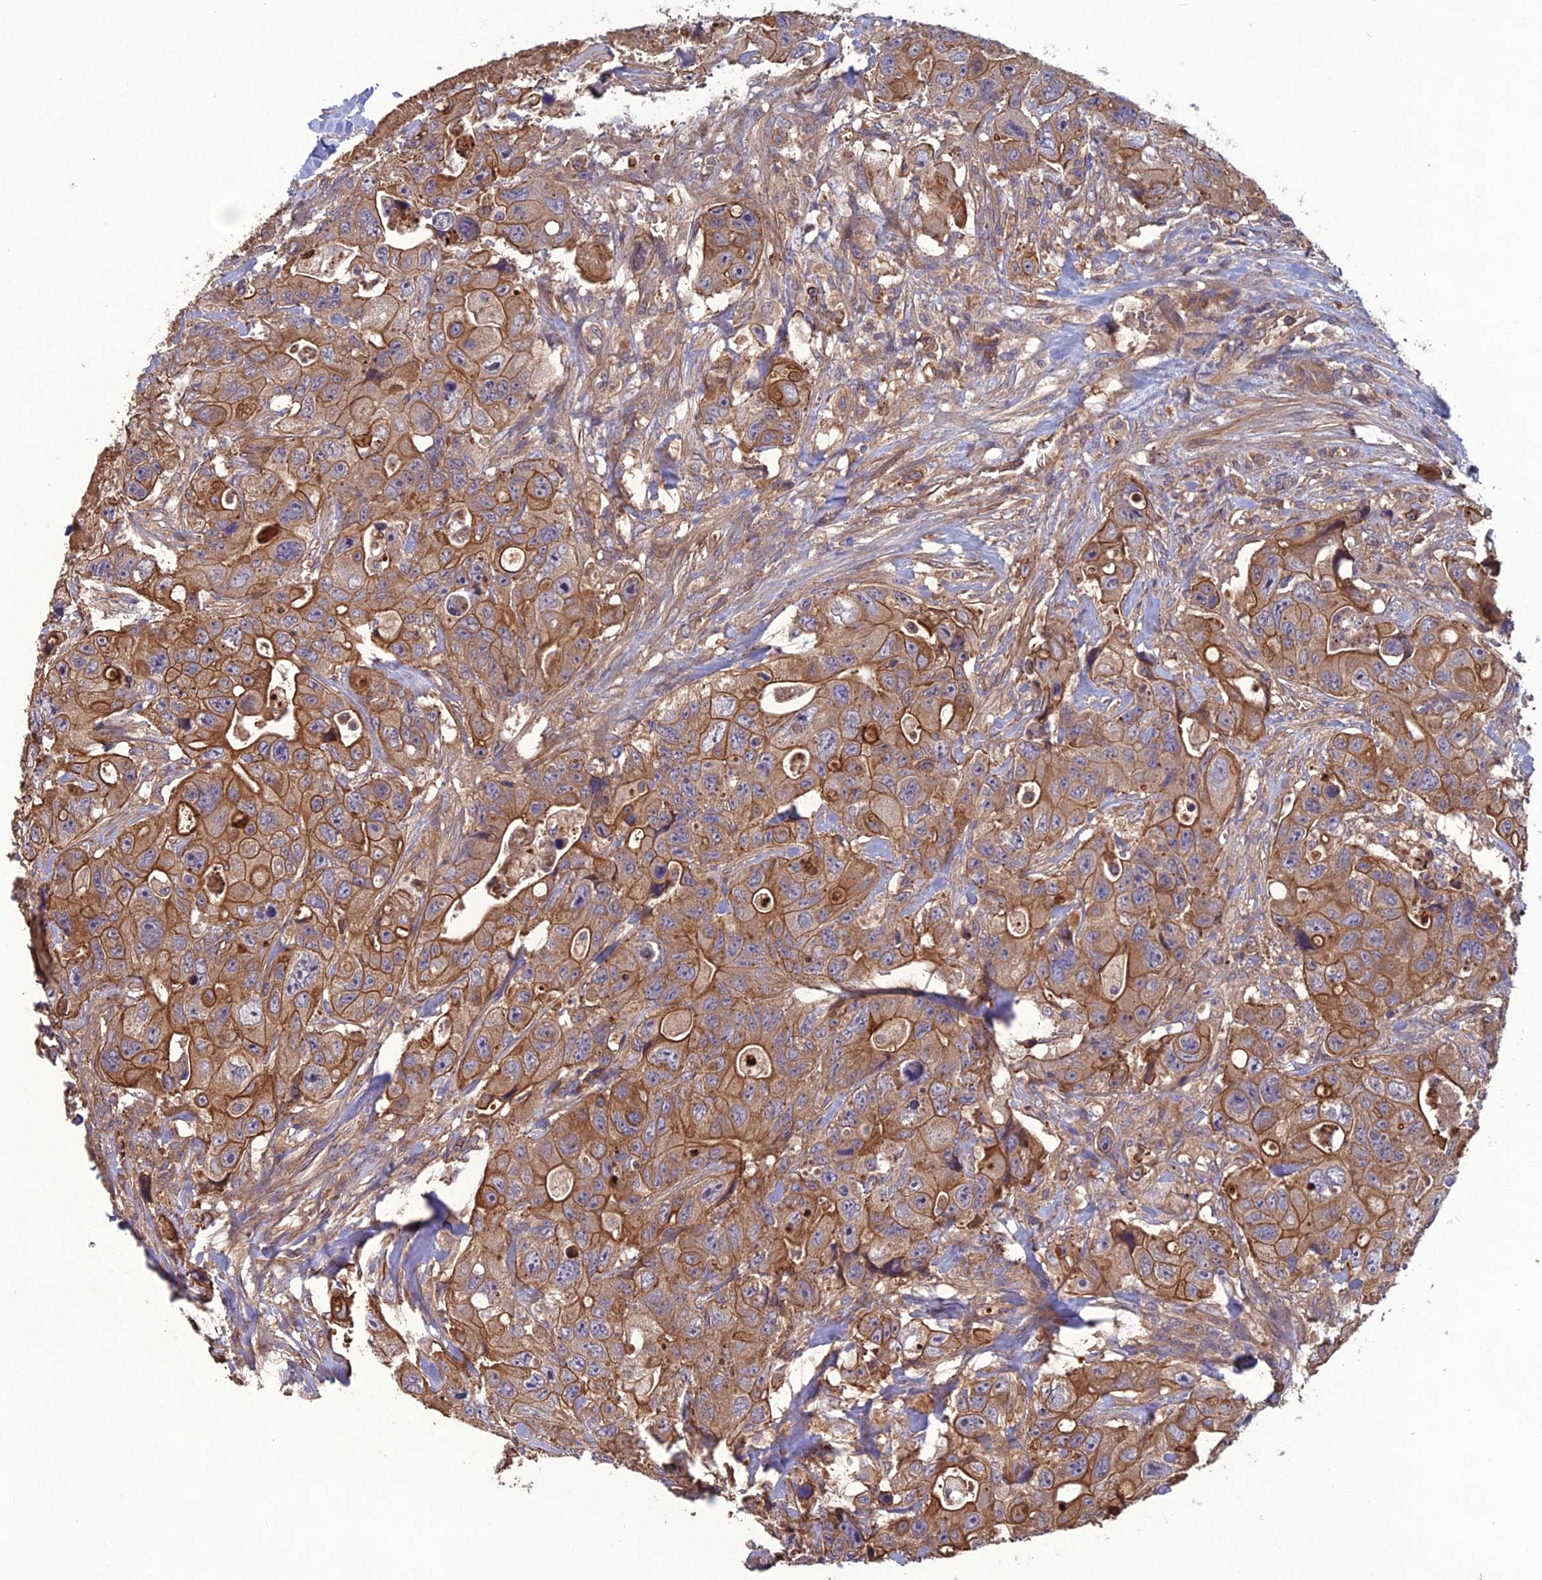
{"staining": {"intensity": "moderate", "quantity": ">75%", "location": "cytoplasmic/membranous"}, "tissue": "colorectal cancer", "cell_type": "Tumor cells", "image_type": "cancer", "snomed": [{"axis": "morphology", "description": "Adenocarcinoma, NOS"}, {"axis": "topography", "description": "Colon"}], "caption": "There is medium levels of moderate cytoplasmic/membranous expression in tumor cells of adenocarcinoma (colorectal), as demonstrated by immunohistochemical staining (brown color).", "gene": "GALR2", "patient": {"sex": "female", "age": 46}}